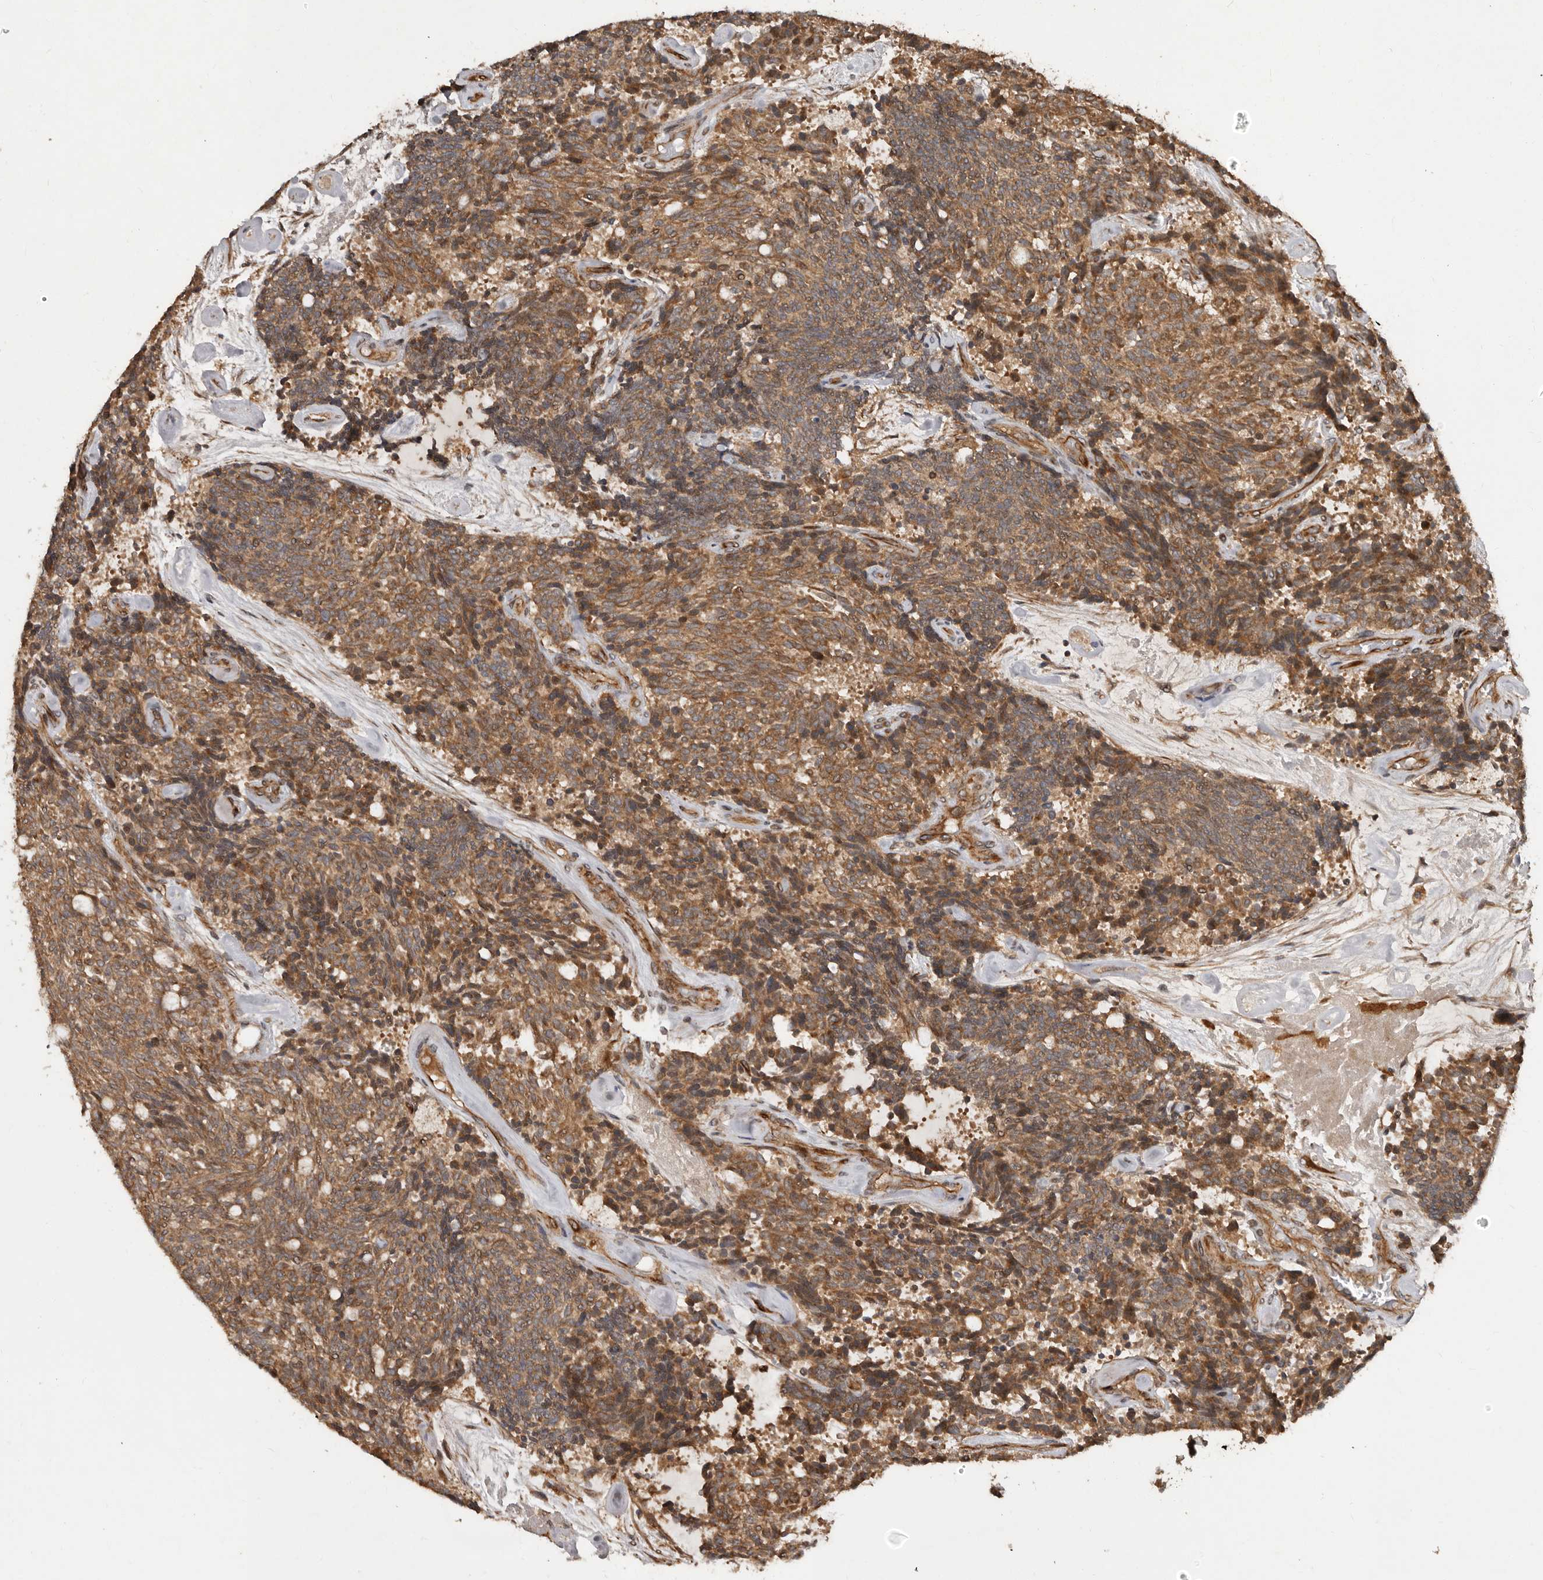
{"staining": {"intensity": "moderate", "quantity": ">75%", "location": "cytoplasmic/membranous"}, "tissue": "carcinoid", "cell_type": "Tumor cells", "image_type": "cancer", "snomed": [{"axis": "morphology", "description": "Carcinoid, malignant, NOS"}, {"axis": "topography", "description": "Pancreas"}], "caption": "This is an image of IHC staining of carcinoid (malignant), which shows moderate staining in the cytoplasmic/membranous of tumor cells.", "gene": "STK36", "patient": {"sex": "female", "age": 54}}